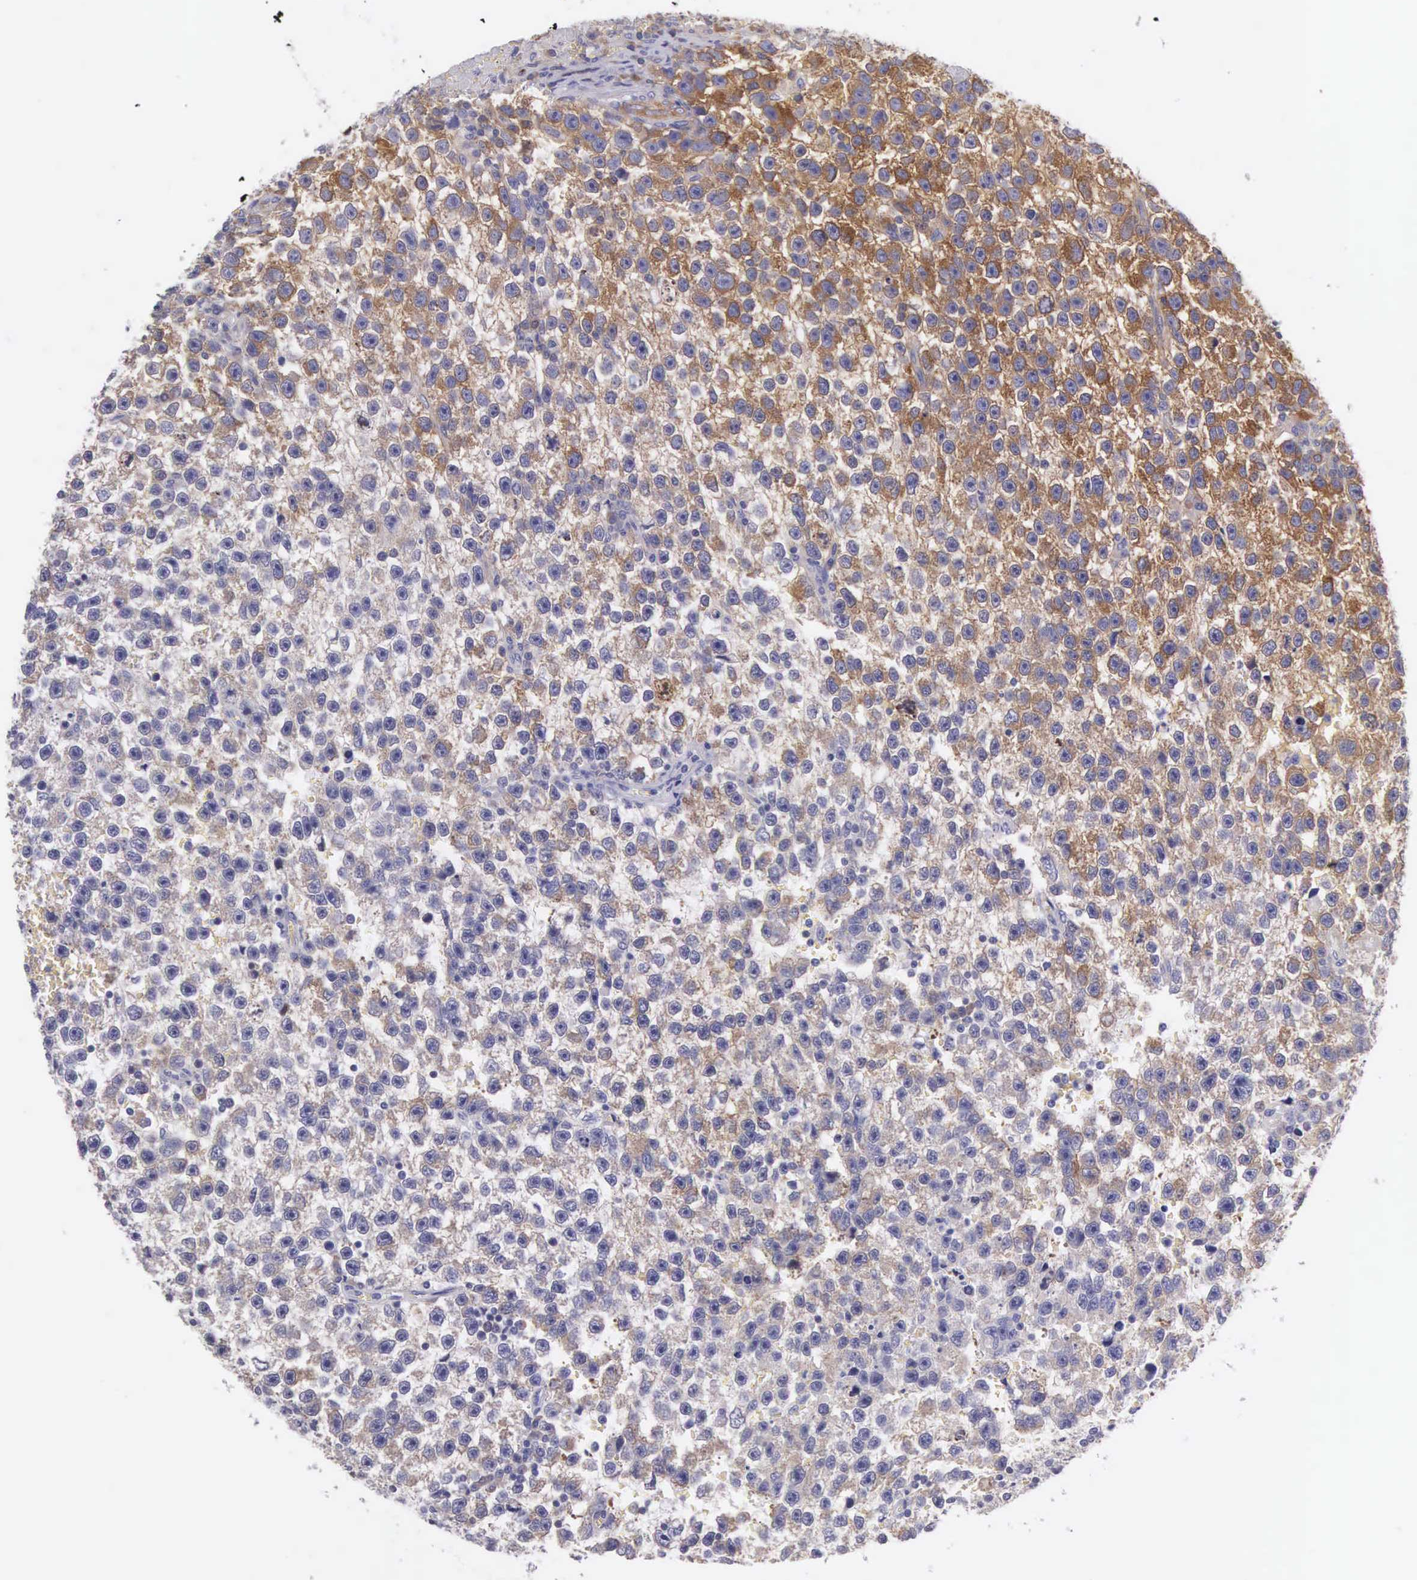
{"staining": {"intensity": "weak", "quantity": "25%-75%", "location": "cytoplasmic/membranous"}, "tissue": "testis cancer", "cell_type": "Tumor cells", "image_type": "cancer", "snomed": [{"axis": "morphology", "description": "Seminoma, NOS"}, {"axis": "topography", "description": "Testis"}], "caption": "Testis seminoma stained with DAB (3,3'-diaminobenzidine) IHC reveals low levels of weak cytoplasmic/membranous positivity in approximately 25%-75% of tumor cells. (DAB IHC with brightfield microscopy, high magnification).", "gene": "OSBPL3", "patient": {"sex": "male", "age": 33}}